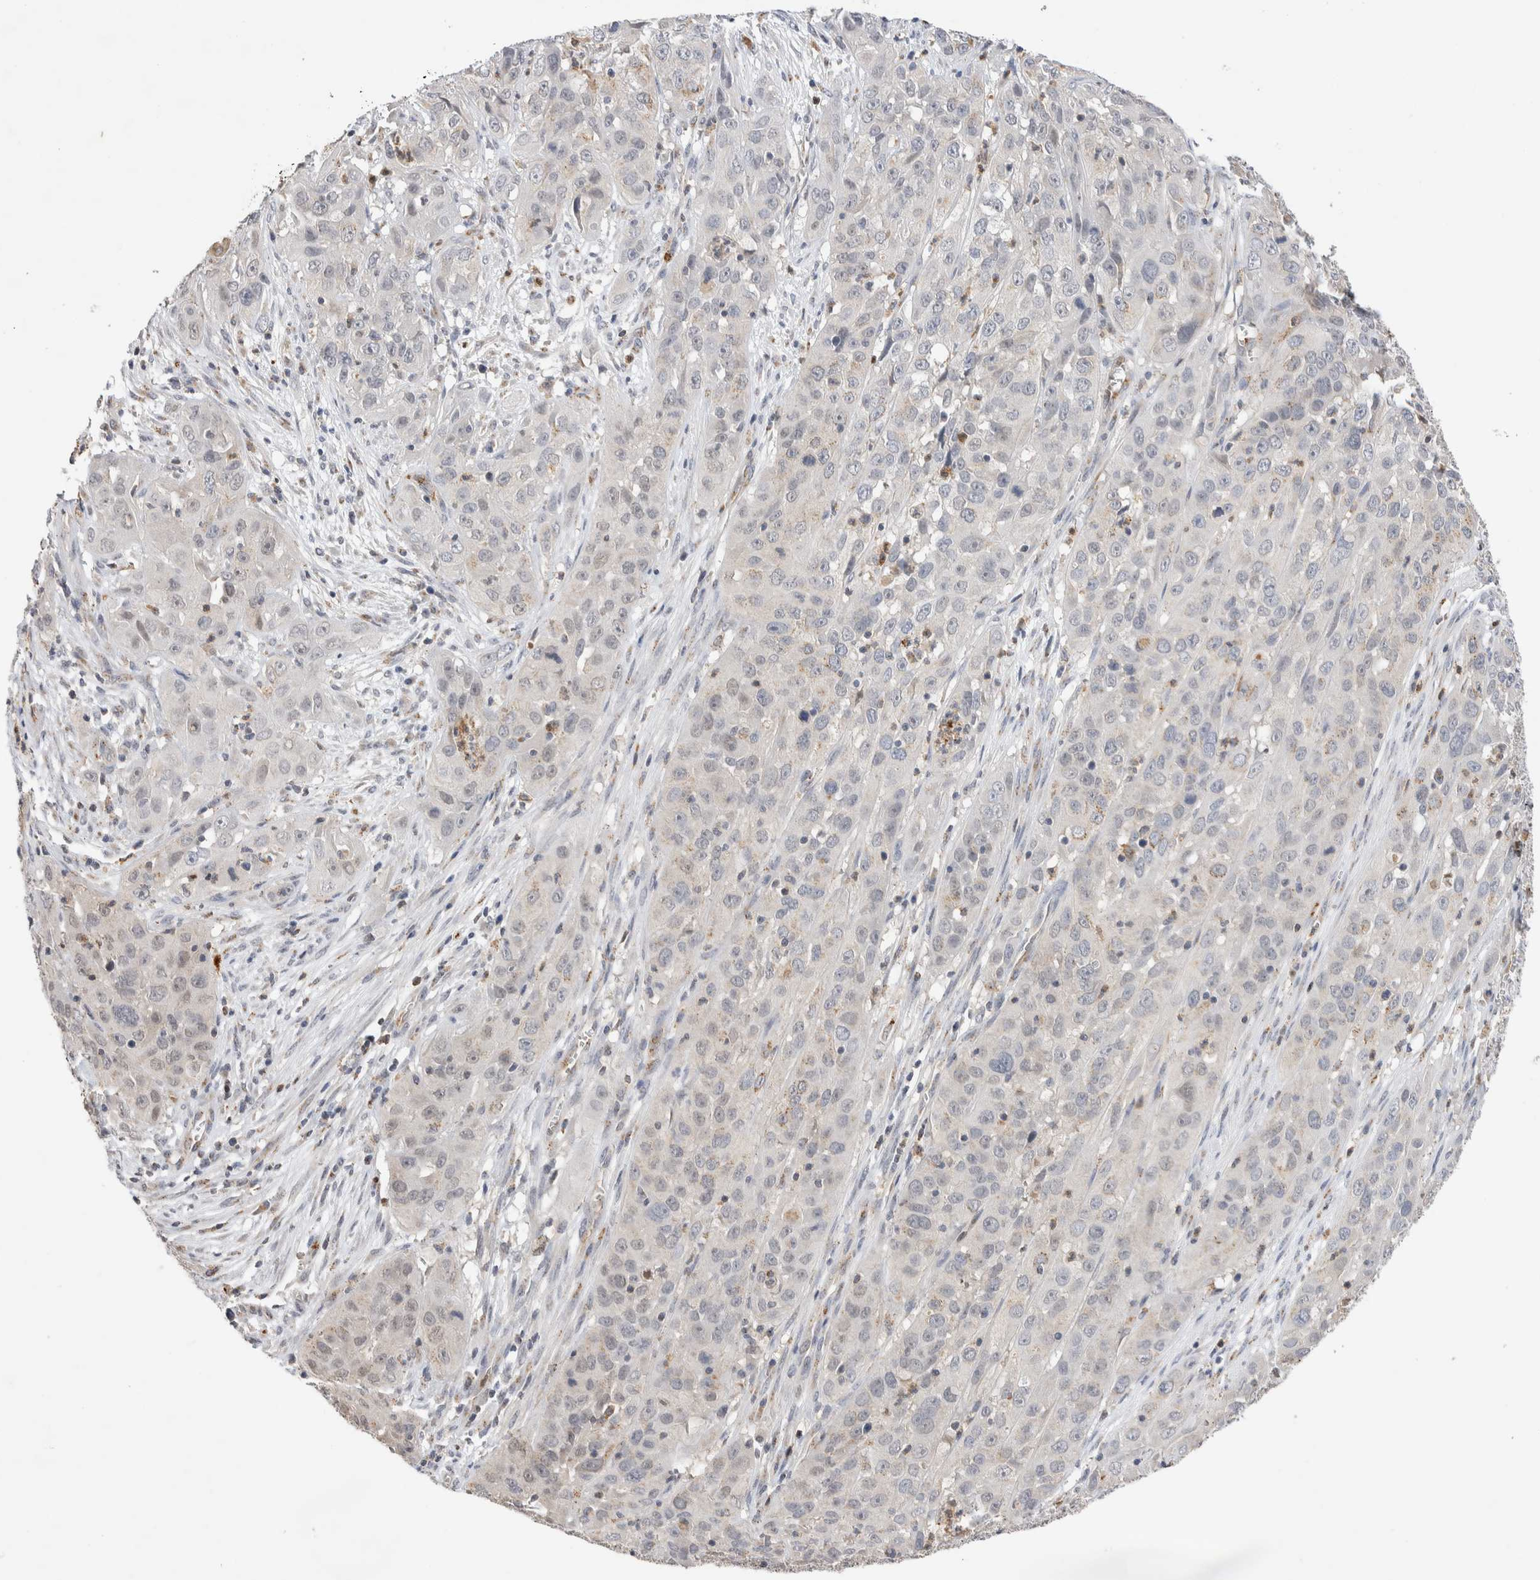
{"staining": {"intensity": "negative", "quantity": "none", "location": "none"}, "tissue": "cervical cancer", "cell_type": "Tumor cells", "image_type": "cancer", "snomed": [{"axis": "morphology", "description": "Squamous cell carcinoma, NOS"}, {"axis": "topography", "description": "Cervix"}], "caption": "Micrograph shows no significant protein staining in tumor cells of cervical cancer.", "gene": "NSMAF", "patient": {"sex": "female", "age": 32}}